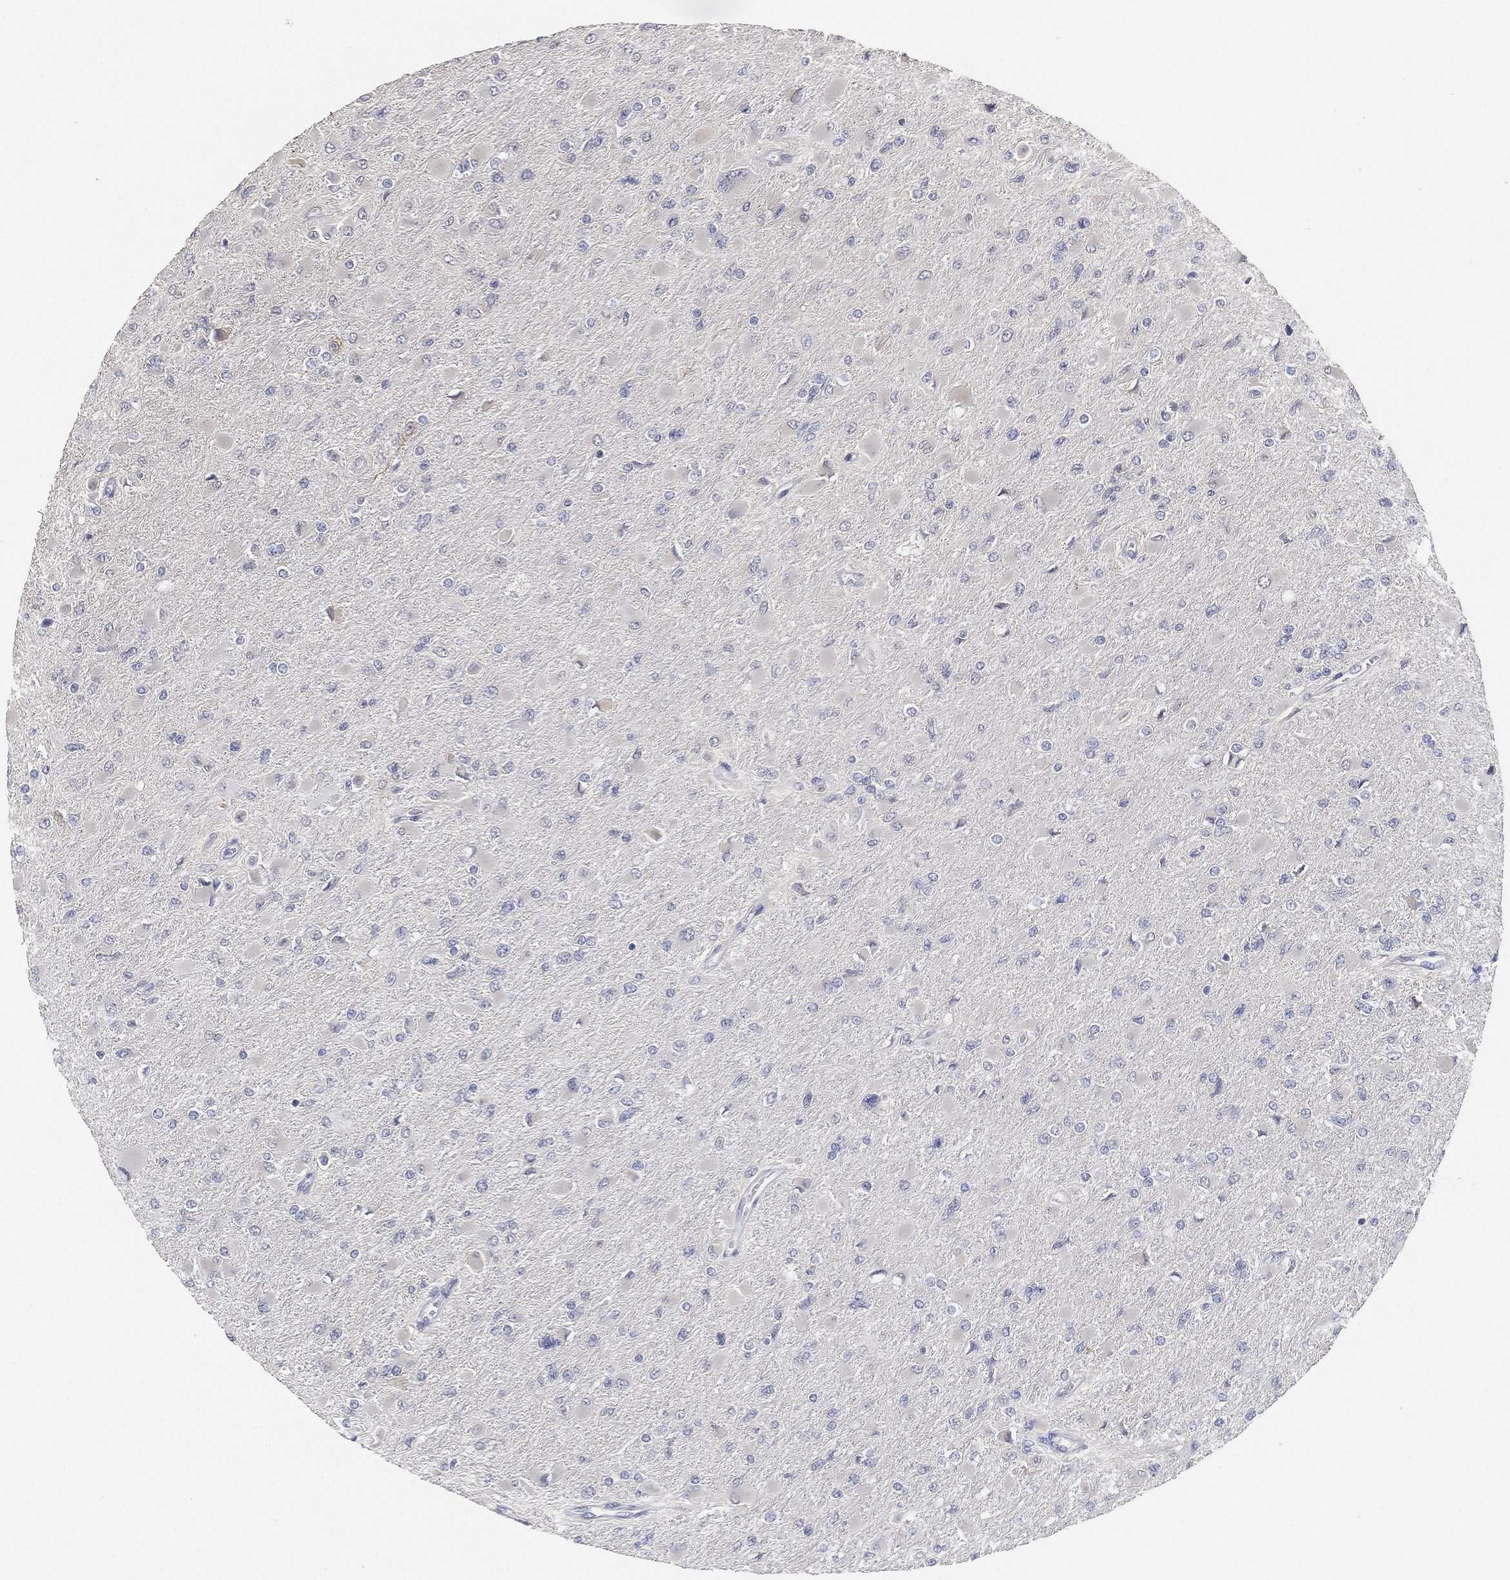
{"staining": {"intensity": "negative", "quantity": "none", "location": "none"}, "tissue": "glioma", "cell_type": "Tumor cells", "image_type": "cancer", "snomed": [{"axis": "morphology", "description": "Glioma, malignant, High grade"}, {"axis": "topography", "description": "Cerebral cortex"}], "caption": "There is no significant expression in tumor cells of malignant glioma (high-grade).", "gene": "GPR61", "patient": {"sex": "female", "age": 36}}